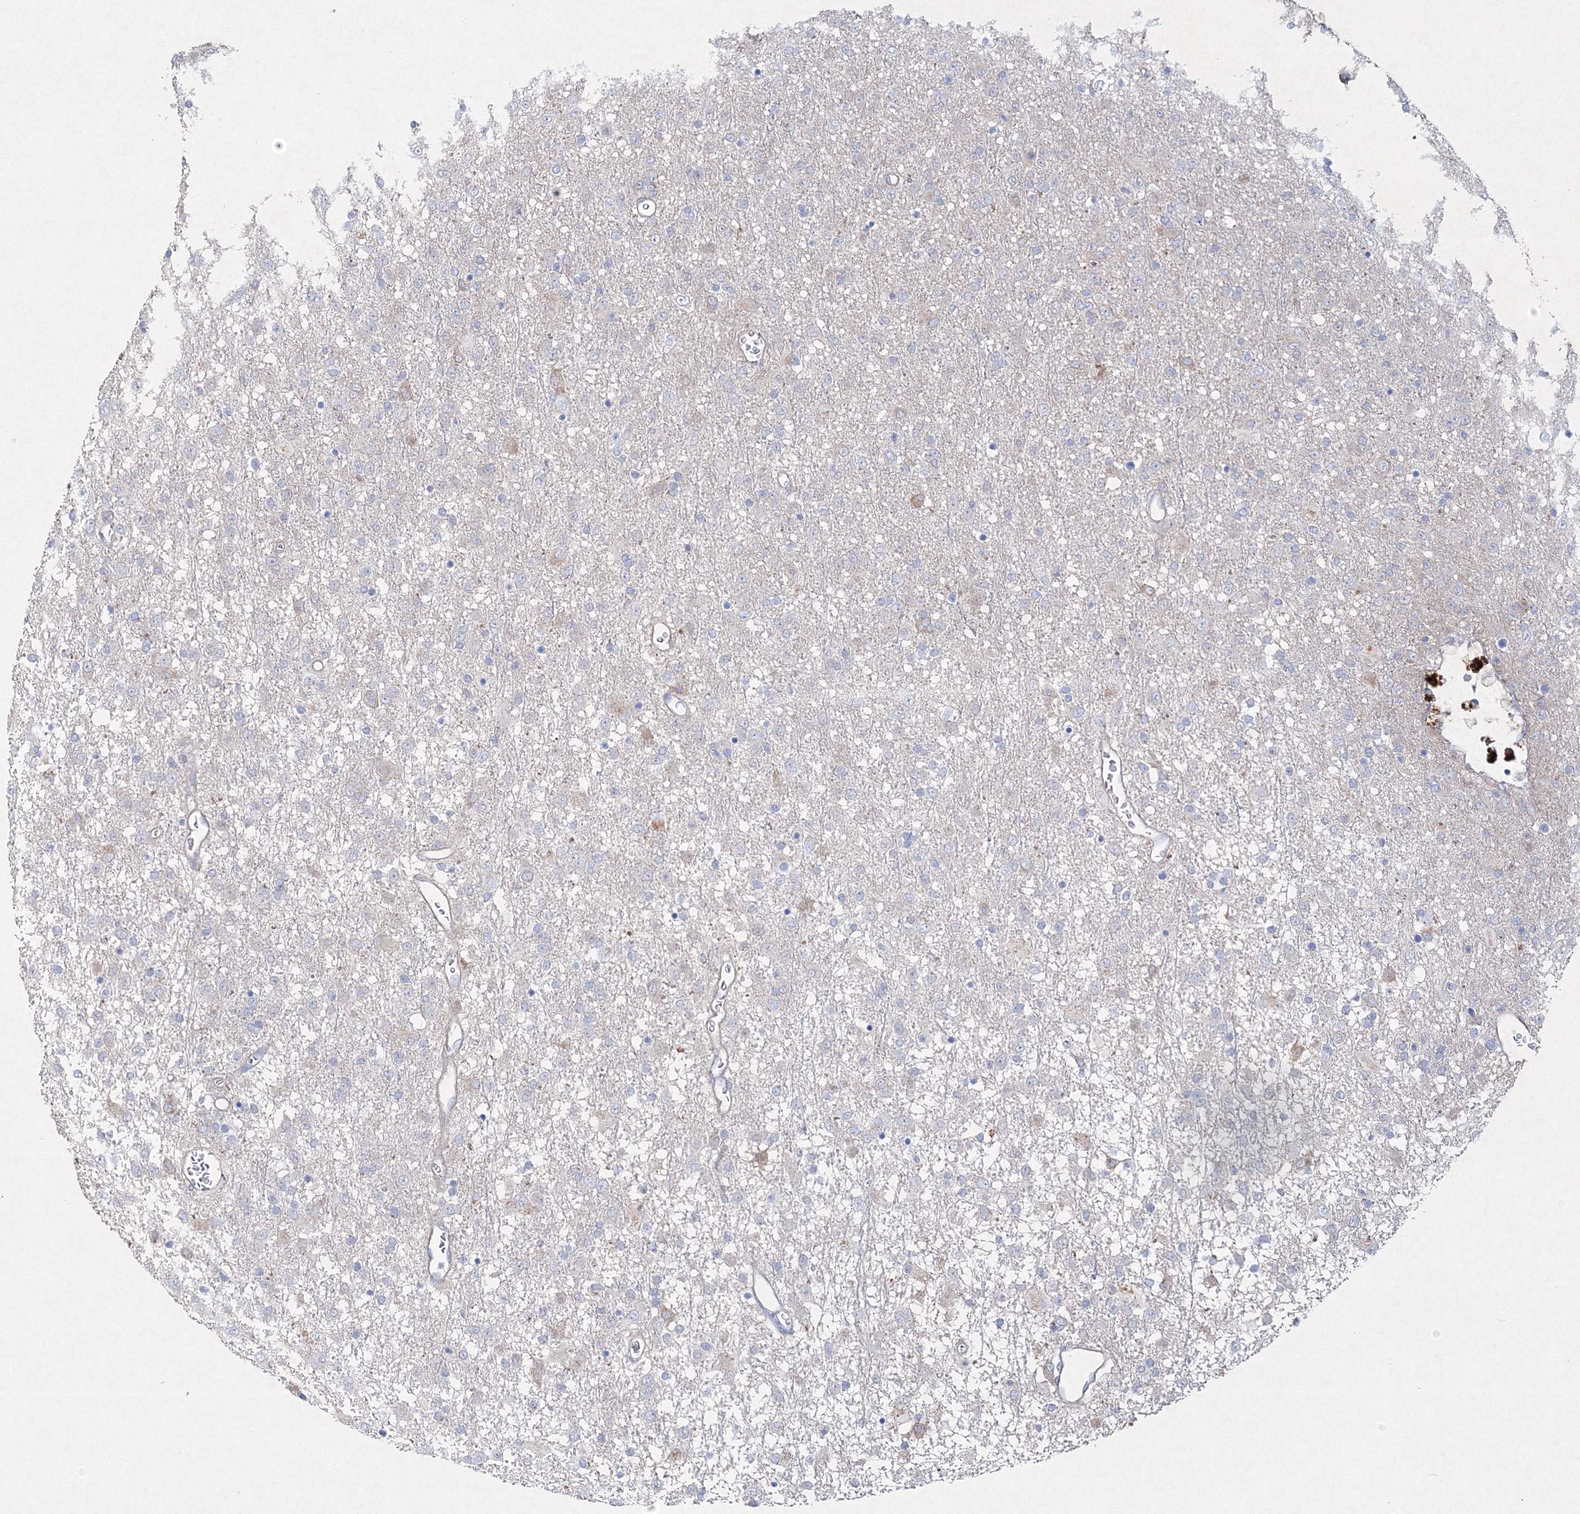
{"staining": {"intensity": "negative", "quantity": "none", "location": "none"}, "tissue": "glioma", "cell_type": "Tumor cells", "image_type": "cancer", "snomed": [{"axis": "morphology", "description": "Glioma, malignant, Low grade"}, {"axis": "topography", "description": "Brain"}], "caption": "Glioma stained for a protein using immunohistochemistry shows no expression tumor cells.", "gene": "NAA40", "patient": {"sex": "male", "age": 65}}